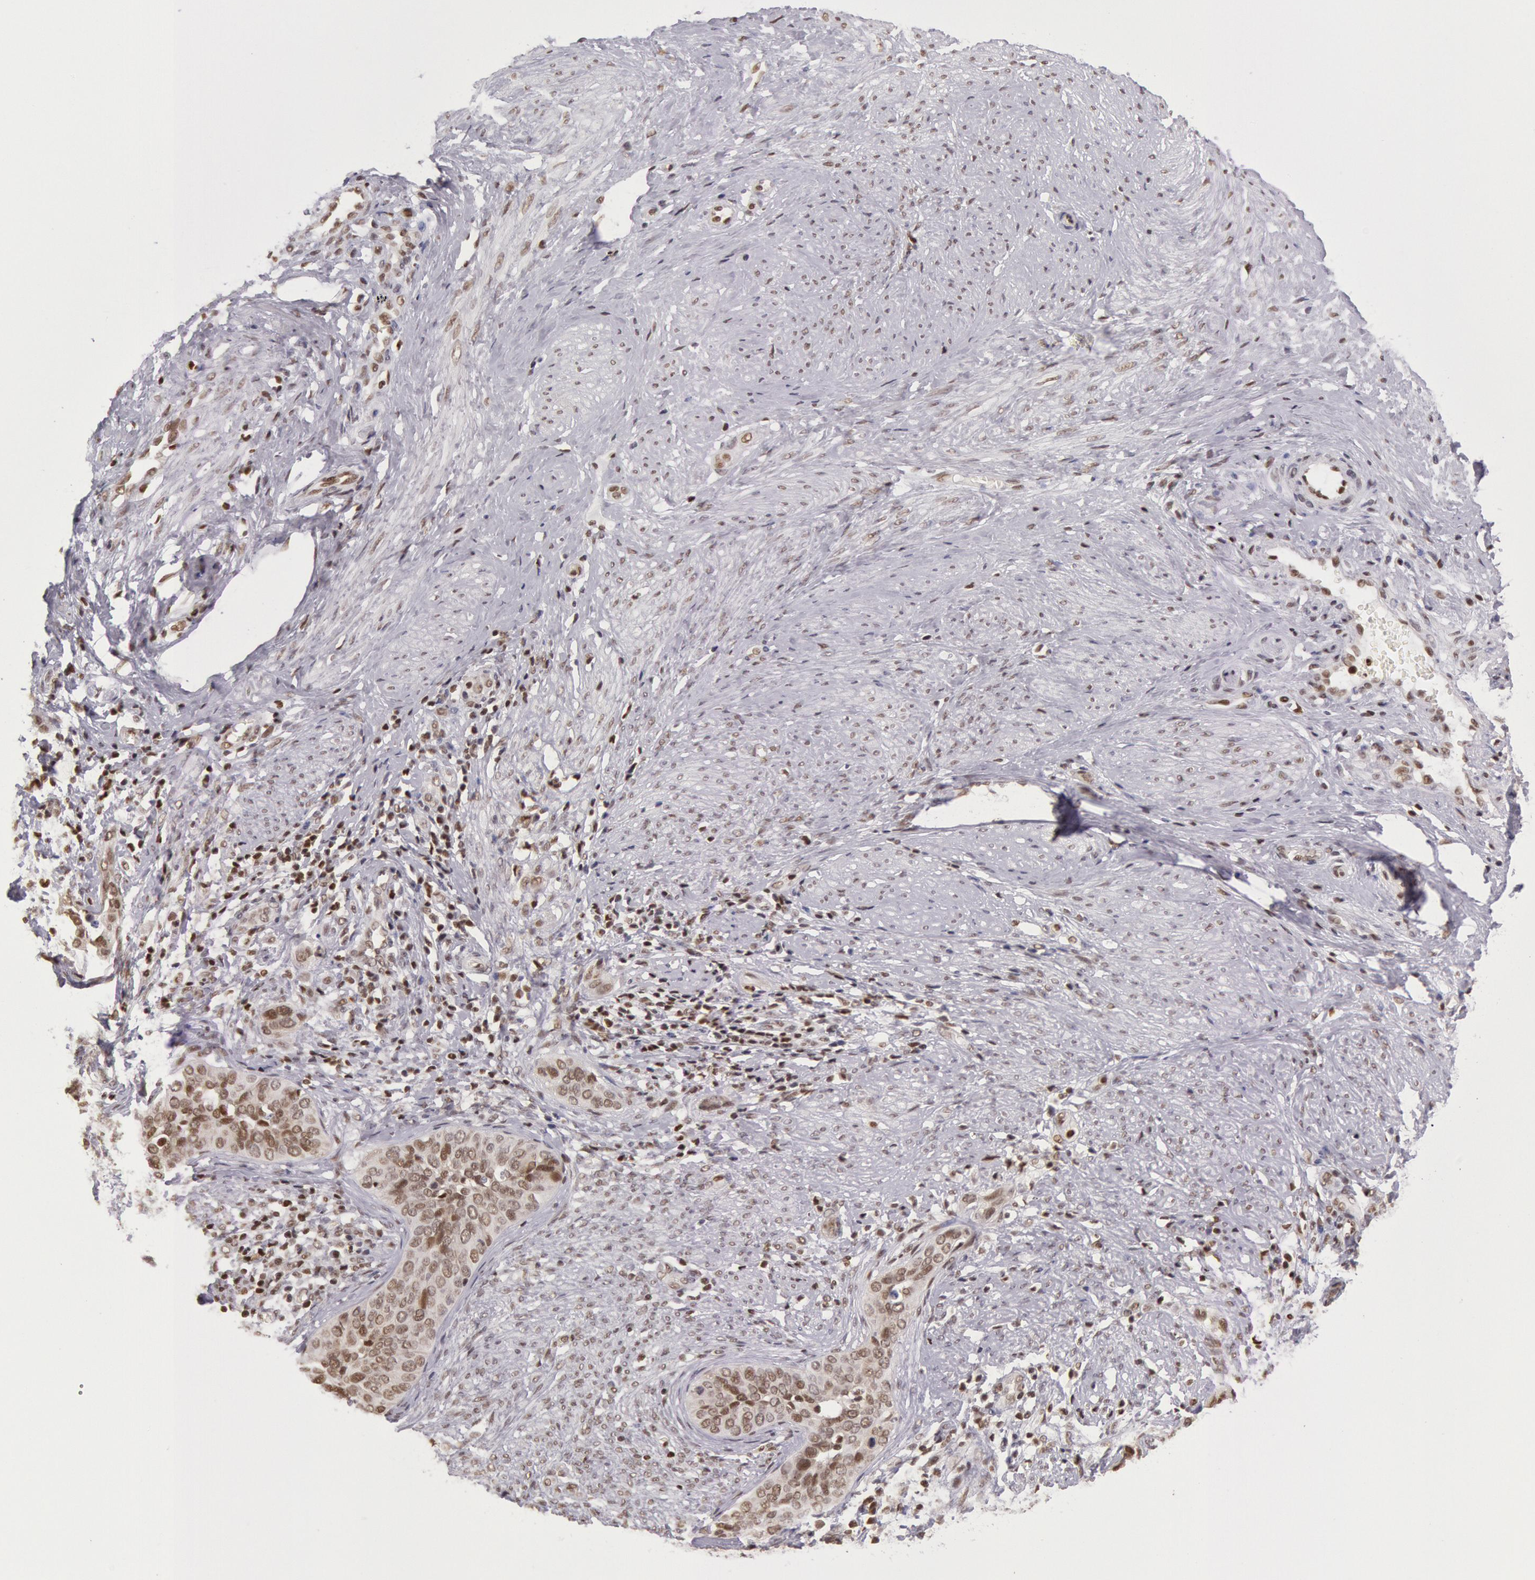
{"staining": {"intensity": "strong", "quantity": ">75%", "location": "nuclear"}, "tissue": "cervical cancer", "cell_type": "Tumor cells", "image_type": "cancer", "snomed": [{"axis": "morphology", "description": "Squamous cell carcinoma, NOS"}, {"axis": "topography", "description": "Cervix"}], "caption": "There is high levels of strong nuclear expression in tumor cells of cervical squamous cell carcinoma, as demonstrated by immunohistochemical staining (brown color).", "gene": "ESS2", "patient": {"sex": "female", "age": 31}}